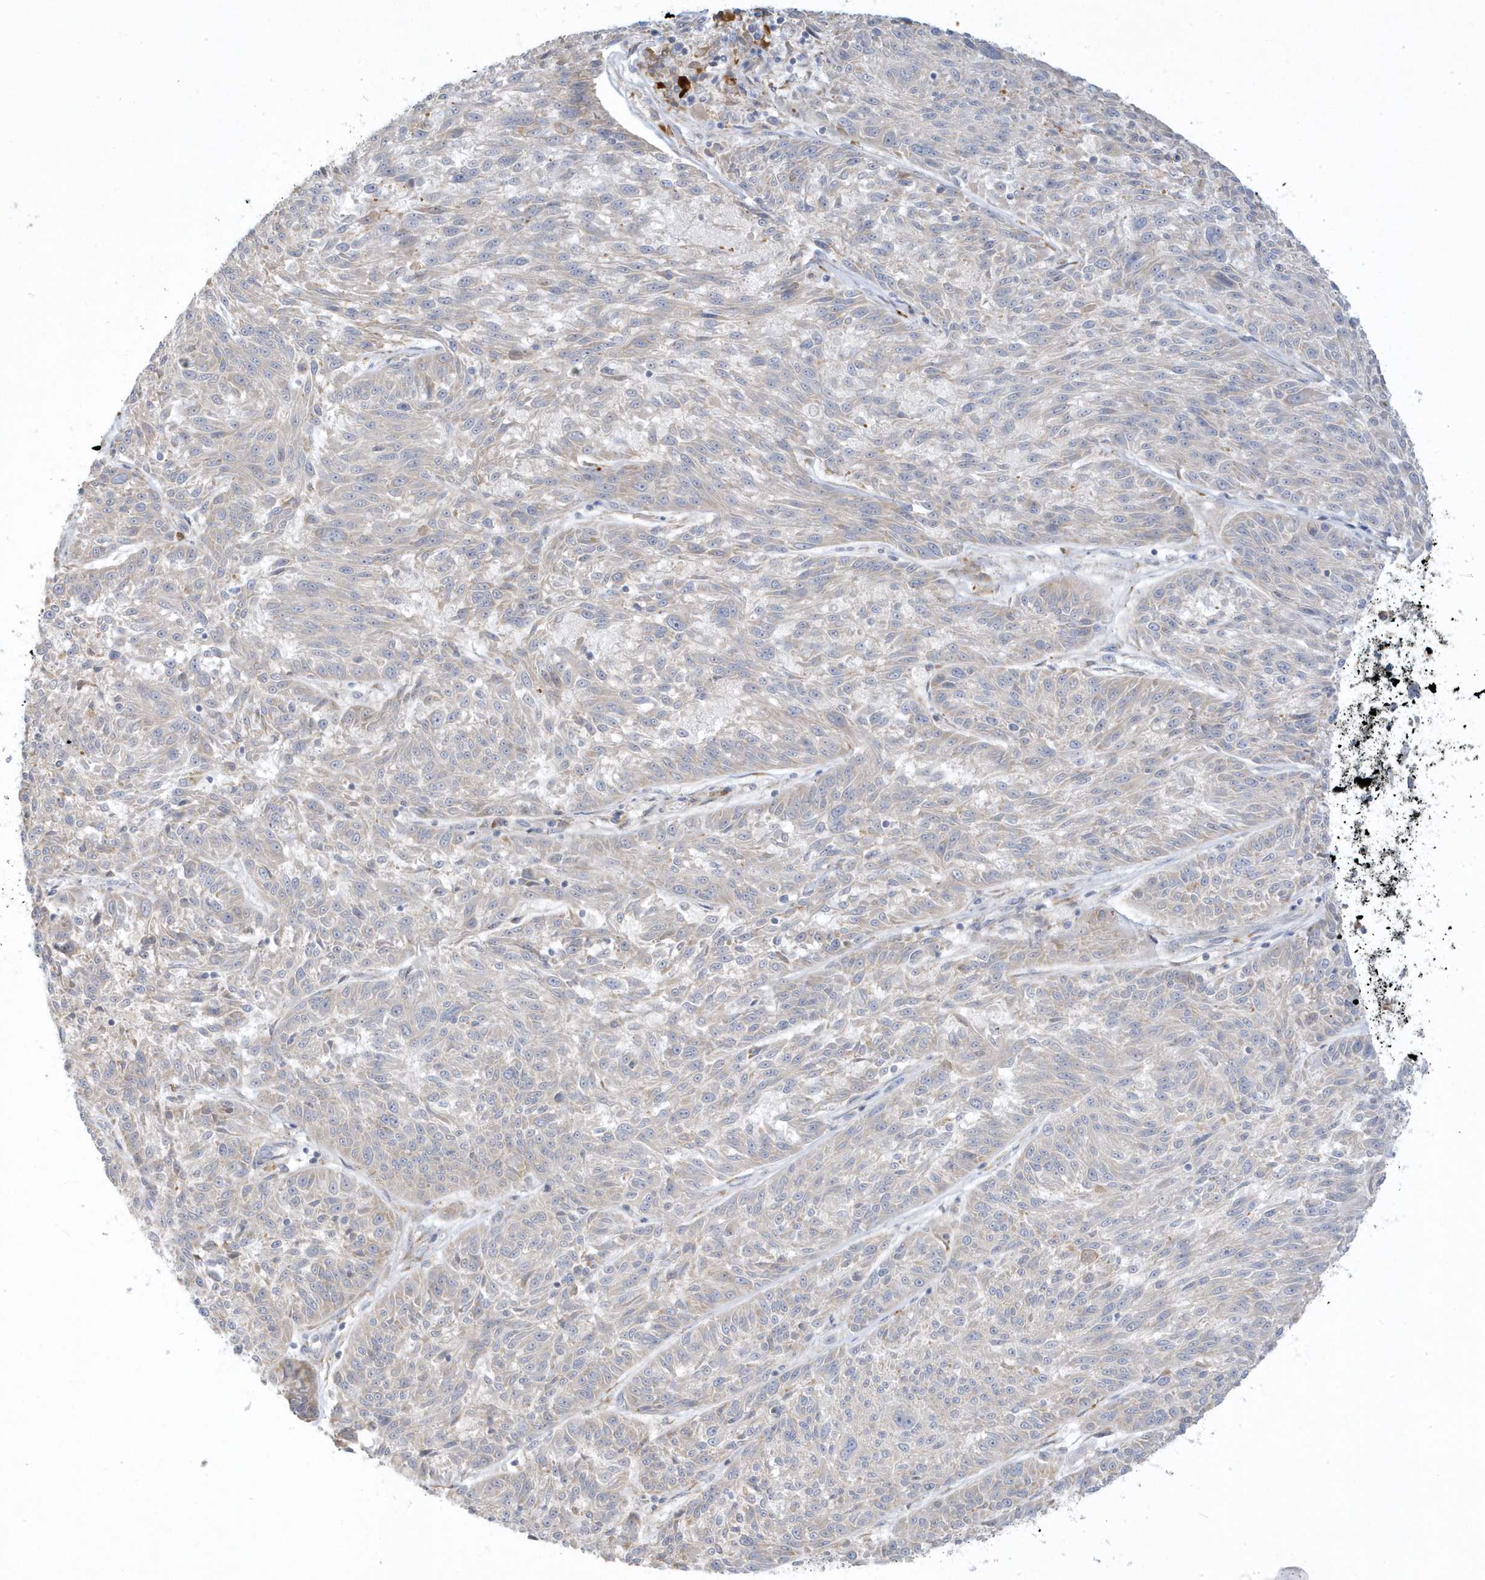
{"staining": {"intensity": "negative", "quantity": "none", "location": "none"}, "tissue": "melanoma", "cell_type": "Tumor cells", "image_type": "cancer", "snomed": [{"axis": "morphology", "description": "Malignant melanoma, NOS"}, {"axis": "topography", "description": "Skin"}], "caption": "An immunohistochemistry (IHC) micrograph of malignant melanoma is shown. There is no staining in tumor cells of malignant melanoma.", "gene": "THADA", "patient": {"sex": "male", "age": 53}}